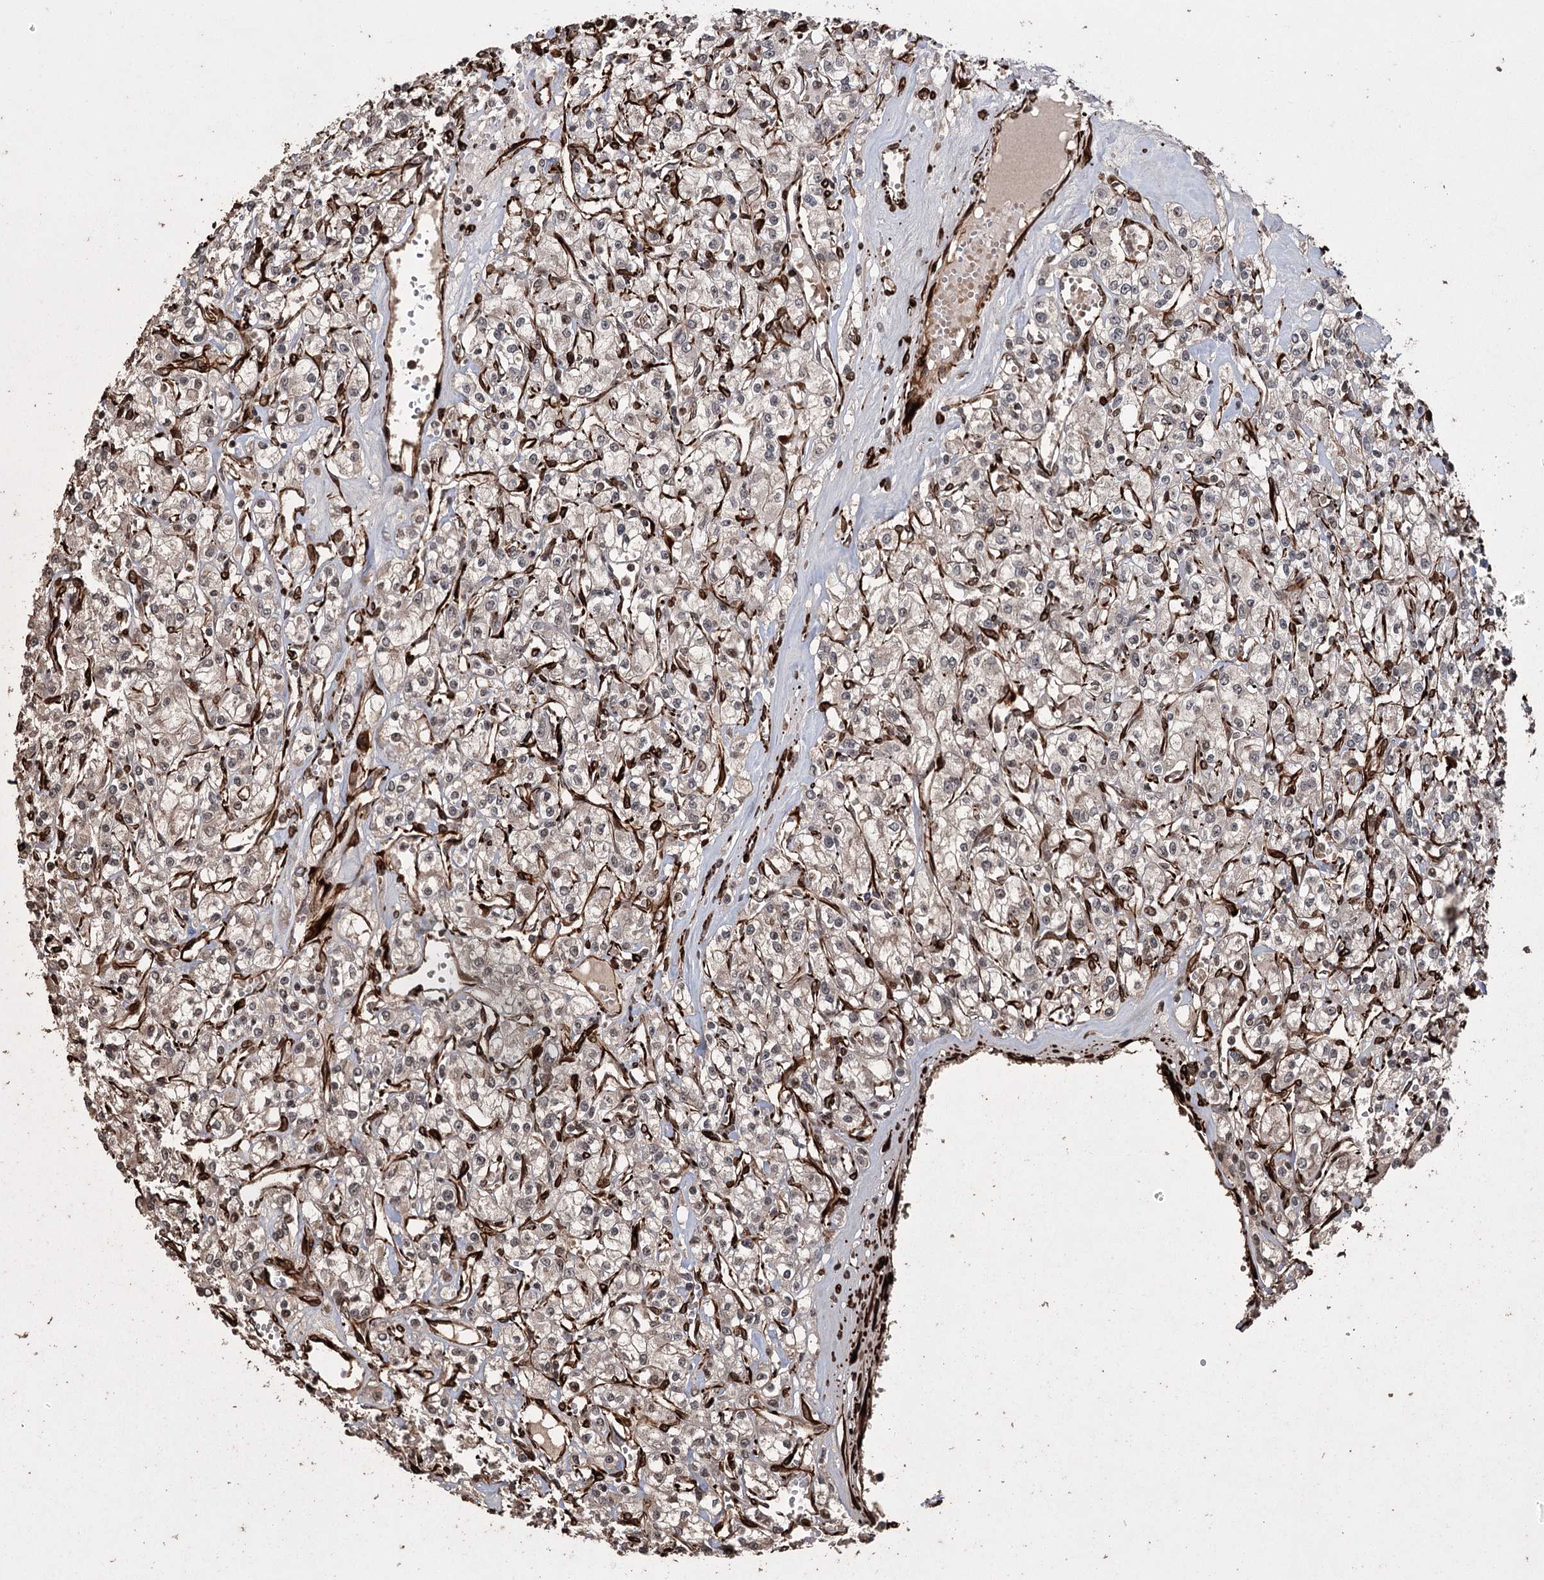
{"staining": {"intensity": "negative", "quantity": "none", "location": "none"}, "tissue": "renal cancer", "cell_type": "Tumor cells", "image_type": "cancer", "snomed": [{"axis": "morphology", "description": "Adenocarcinoma, NOS"}, {"axis": "topography", "description": "Kidney"}], "caption": "This is an immunohistochemistry micrograph of renal cancer. There is no staining in tumor cells.", "gene": "RPAP3", "patient": {"sex": "female", "age": 59}}